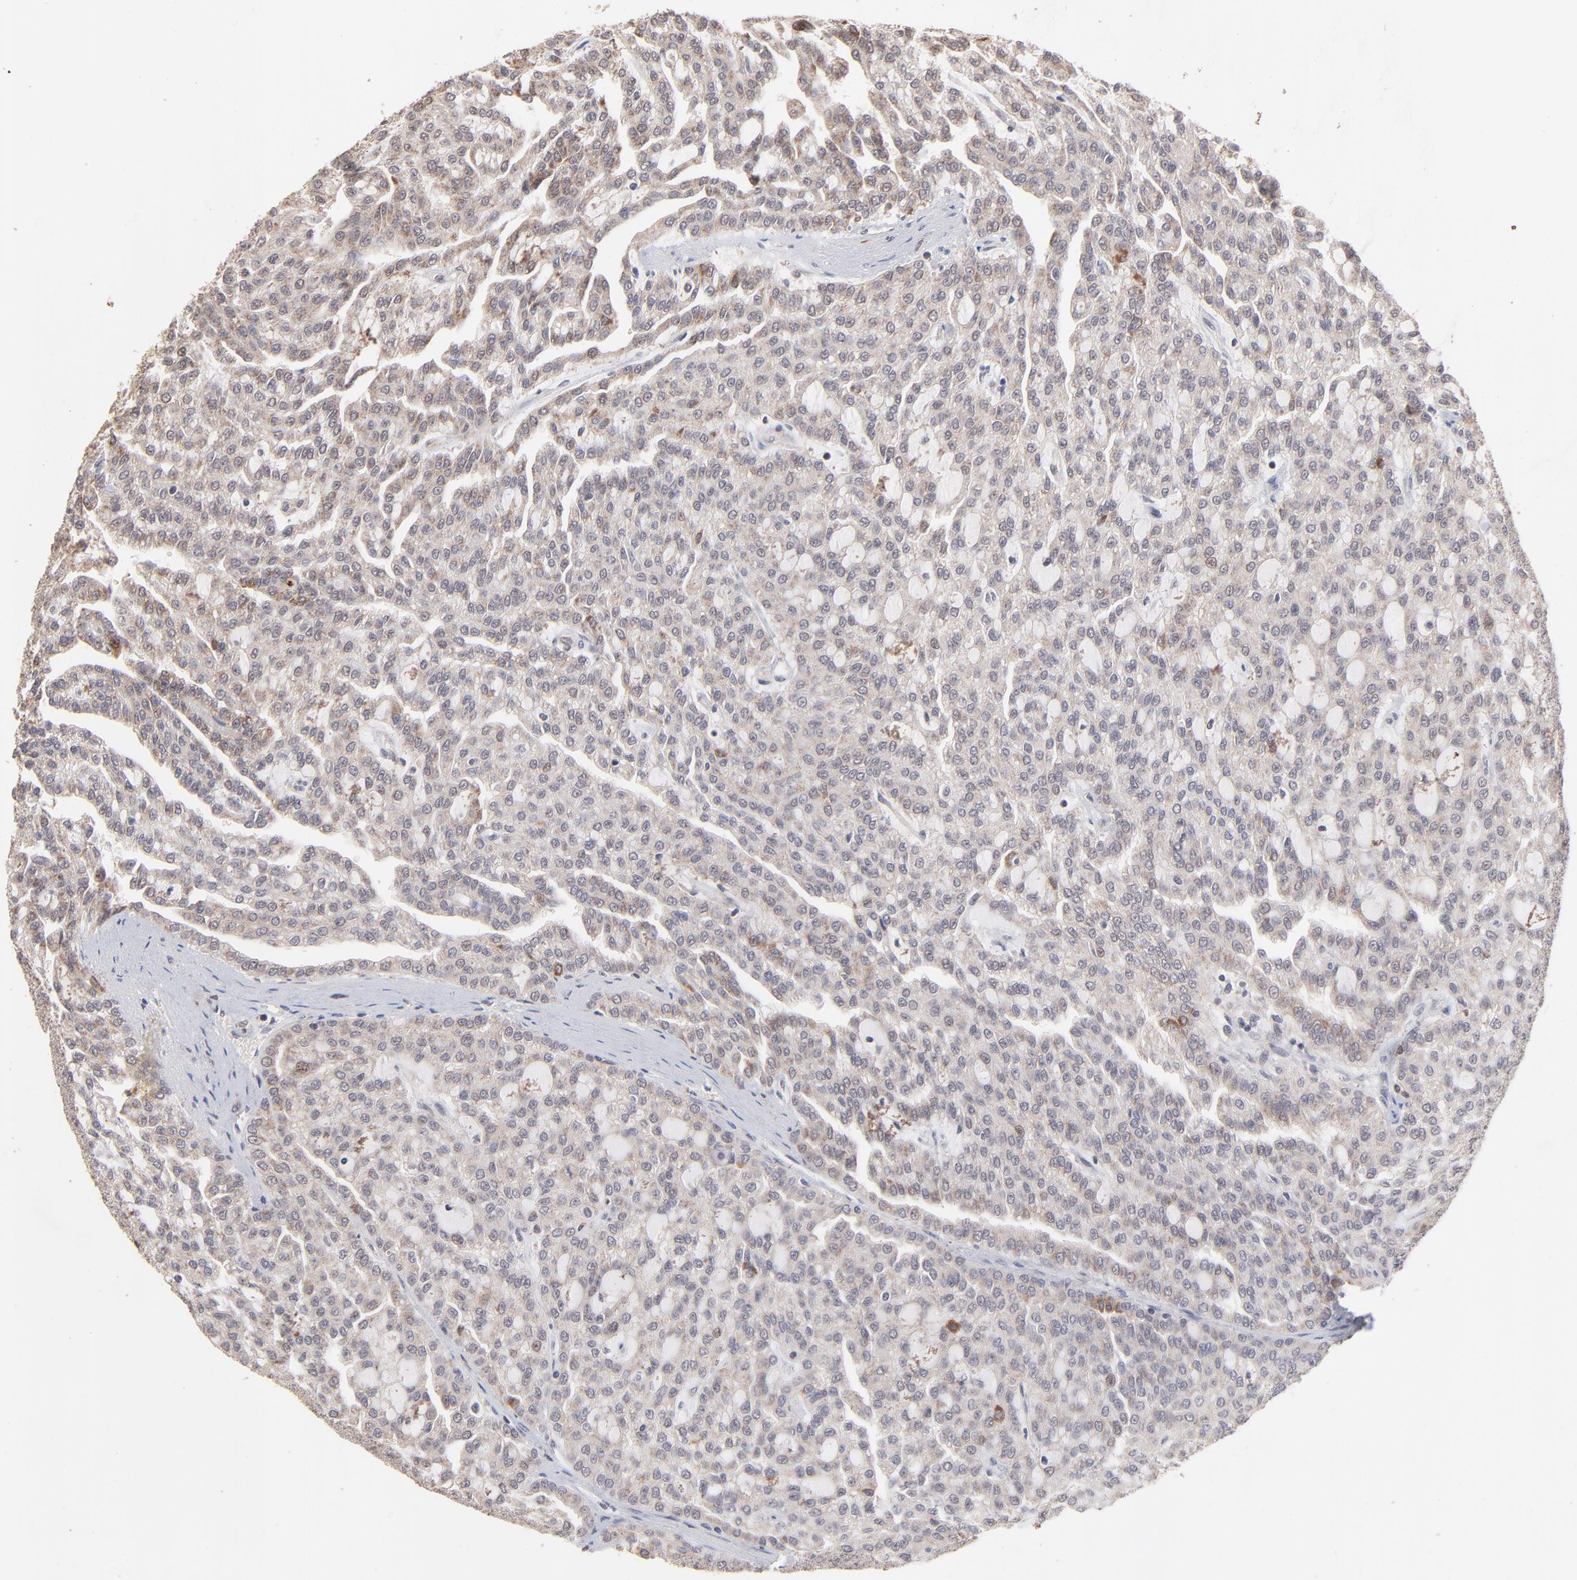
{"staining": {"intensity": "moderate", "quantity": "<25%", "location": "cytoplasmic/membranous,nuclear"}, "tissue": "renal cancer", "cell_type": "Tumor cells", "image_type": "cancer", "snomed": [{"axis": "morphology", "description": "Adenocarcinoma, NOS"}, {"axis": "topography", "description": "Kidney"}], "caption": "Immunohistochemical staining of human renal adenocarcinoma exhibits low levels of moderate cytoplasmic/membranous and nuclear staining in approximately <25% of tumor cells.", "gene": "MSL2", "patient": {"sex": "male", "age": 63}}